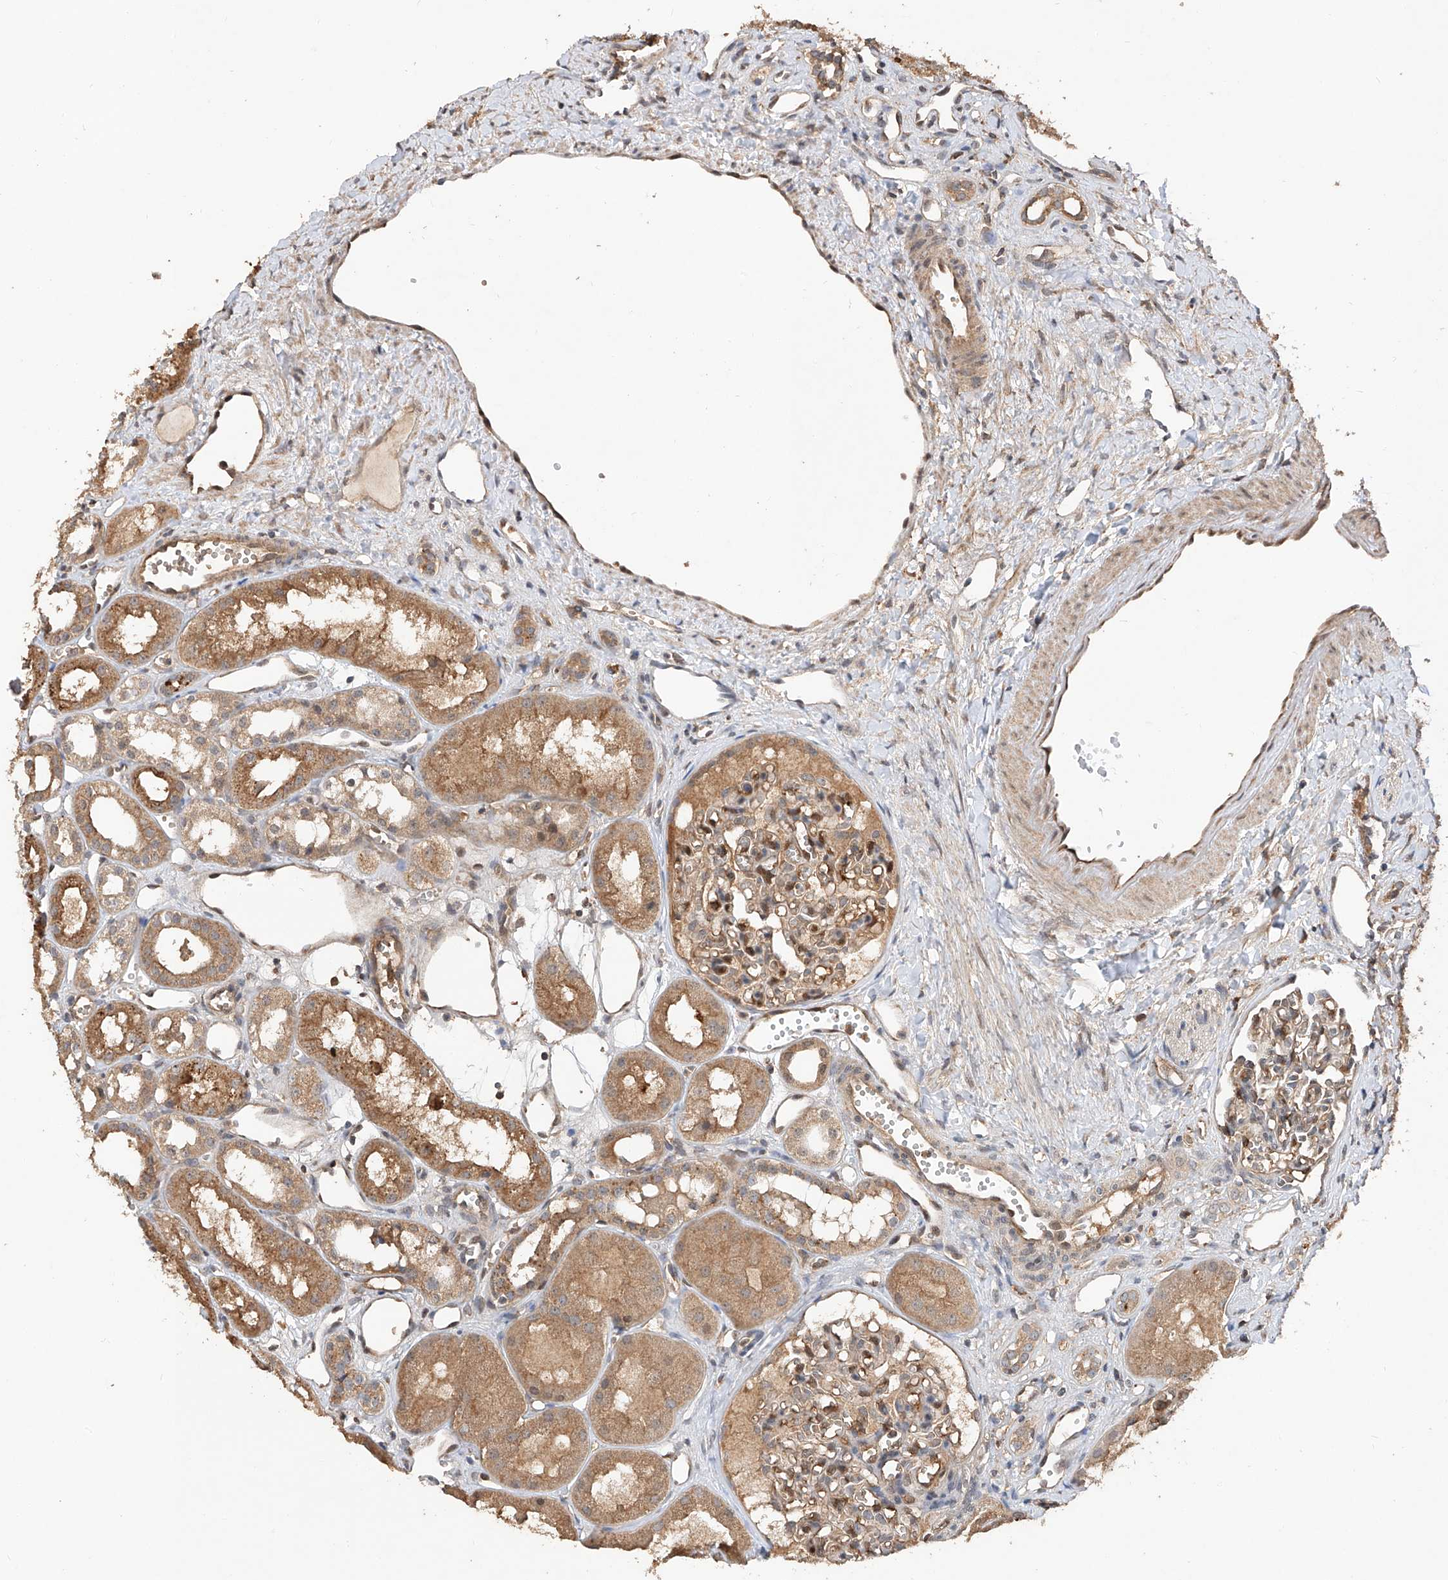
{"staining": {"intensity": "strong", "quantity": "25%-75%", "location": "nuclear"}, "tissue": "kidney", "cell_type": "Cells in glomeruli", "image_type": "normal", "snomed": [{"axis": "morphology", "description": "Normal tissue, NOS"}, {"axis": "topography", "description": "Kidney"}], "caption": "Normal kidney was stained to show a protein in brown. There is high levels of strong nuclear expression in approximately 25%-75% of cells in glomeruli. The staining was performed using DAB (3,3'-diaminobenzidine), with brown indicating positive protein expression. Nuclei are stained blue with hematoxylin.", "gene": "RILPL2", "patient": {"sex": "male", "age": 16}}